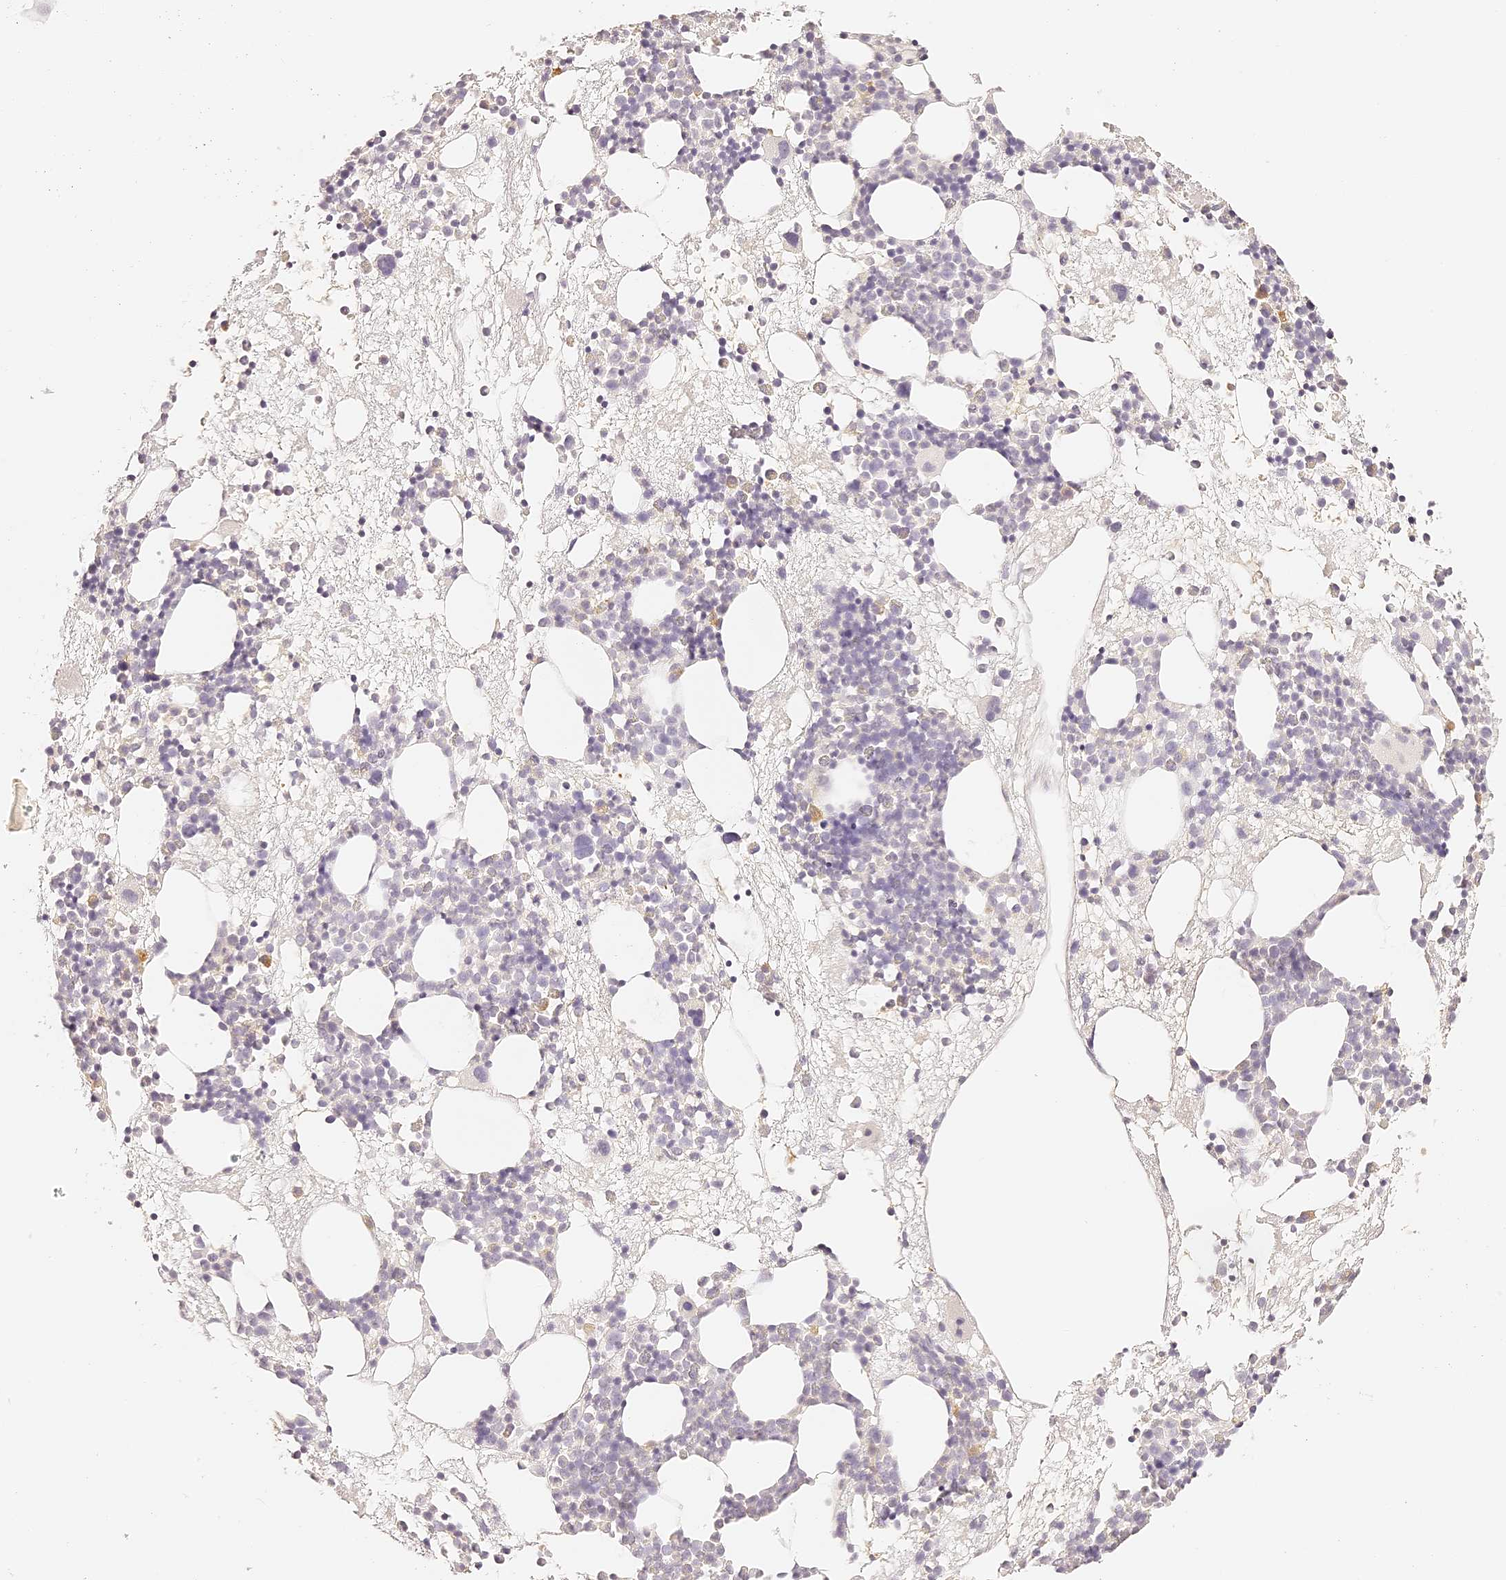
{"staining": {"intensity": "negative", "quantity": "none", "location": "none"}, "tissue": "bone marrow", "cell_type": "Hematopoietic cells", "image_type": "normal", "snomed": [{"axis": "morphology", "description": "Normal tissue, NOS"}, {"axis": "topography", "description": "Bone marrow"}], "caption": "IHC of normal human bone marrow exhibits no staining in hematopoietic cells. Brightfield microscopy of IHC stained with DAB (brown) and hematoxylin (blue), captured at high magnification.", "gene": "TRIM45", "patient": {"sex": "male", "age": 50}}